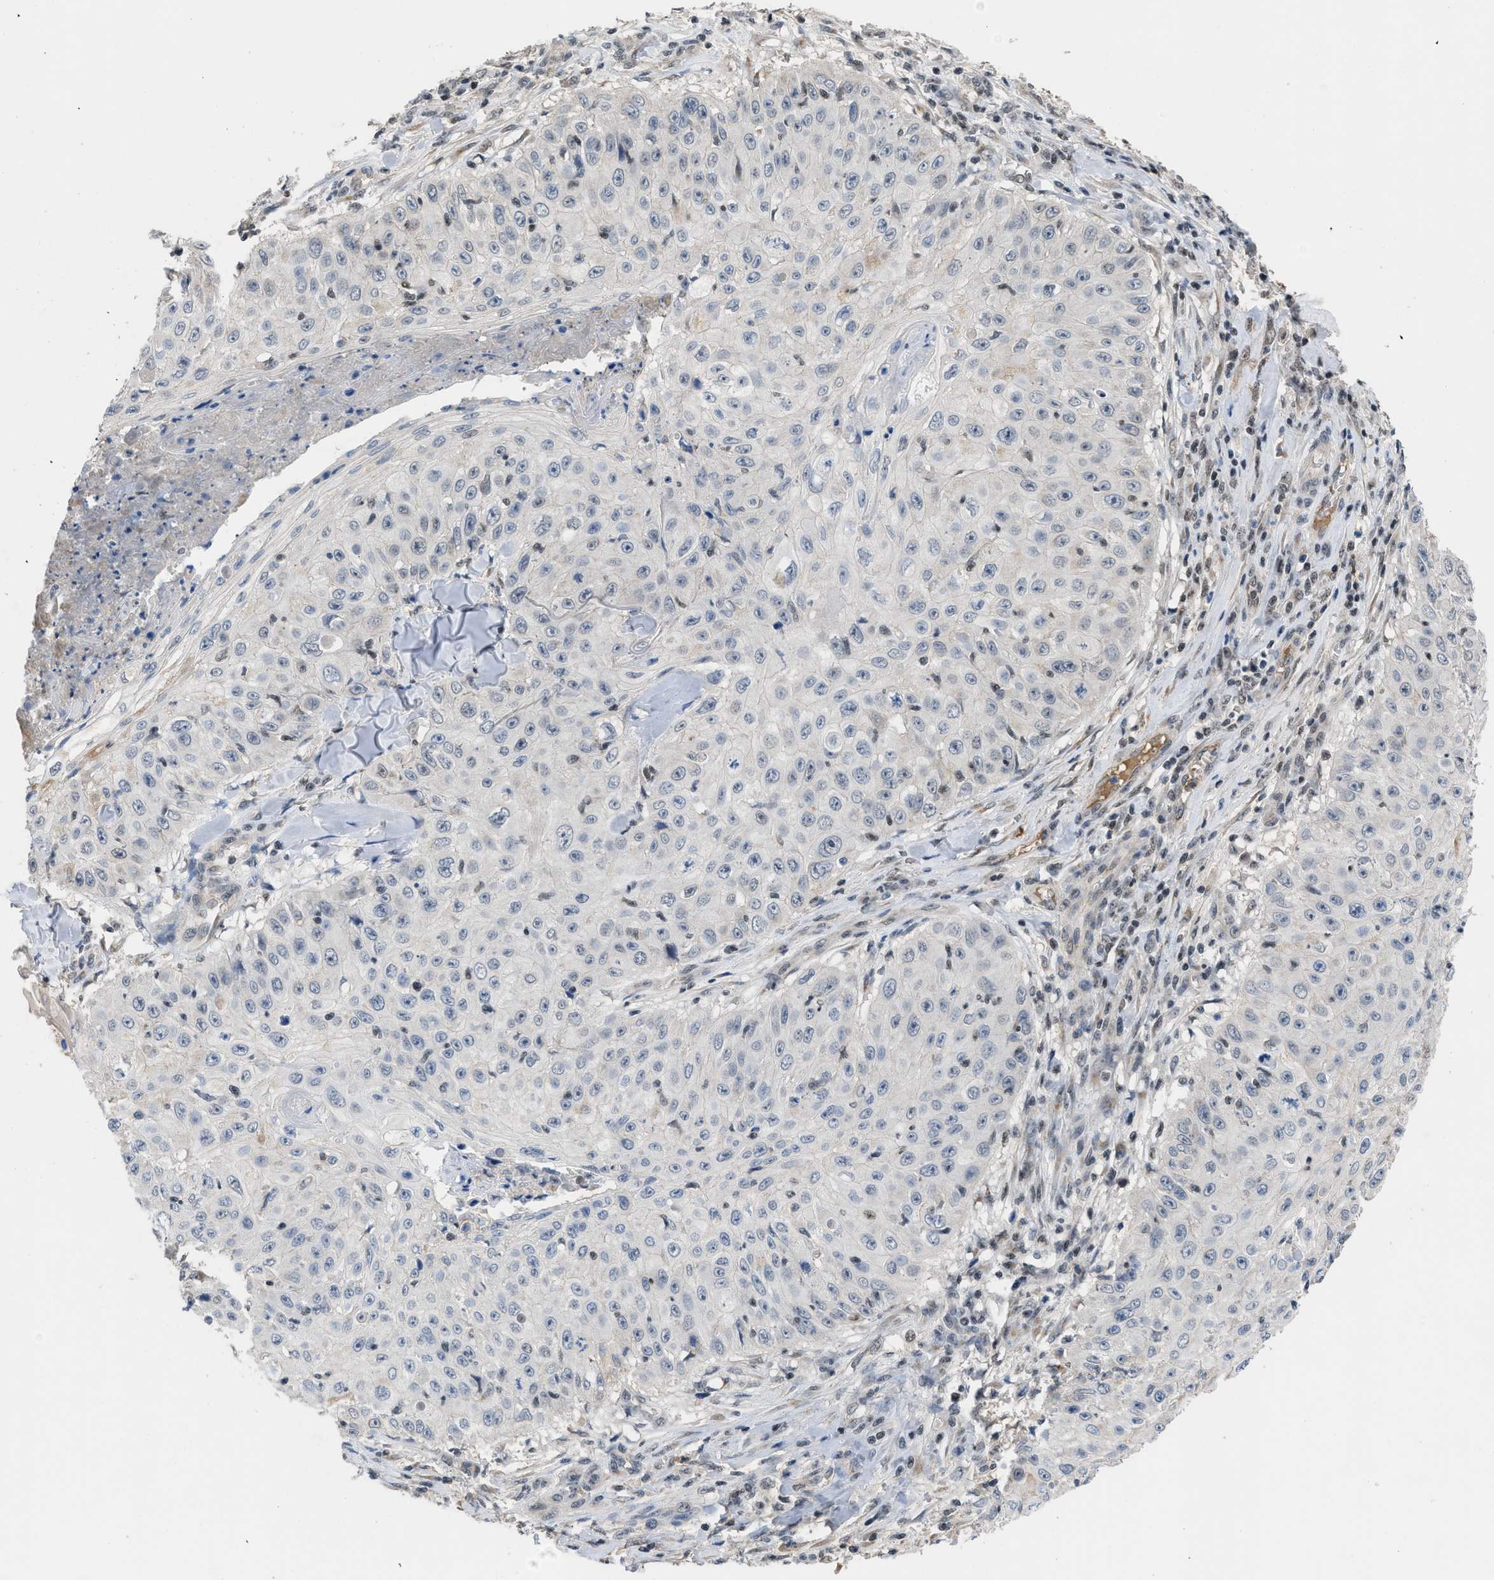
{"staining": {"intensity": "negative", "quantity": "none", "location": "none"}, "tissue": "skin cancer", "cell_type": "Tumor cells", "image_type": "cancer", "snomed": [{"axis": "morphology", "description": "Squamous cell carcinoma, NOS"}, {"axis": "topography", "description": "Skin"}], "caption": "Immunohistochemical staining of human skin cancer (squamous cell carcinoma) reveals no significant staining in tumor cells. (DAB (3,3'-diaminobenzidine) immunohistochemistry (IHC), high magnification).", "gene": "TERF2IP", "patient": {"sex": "male", "age": 86}}